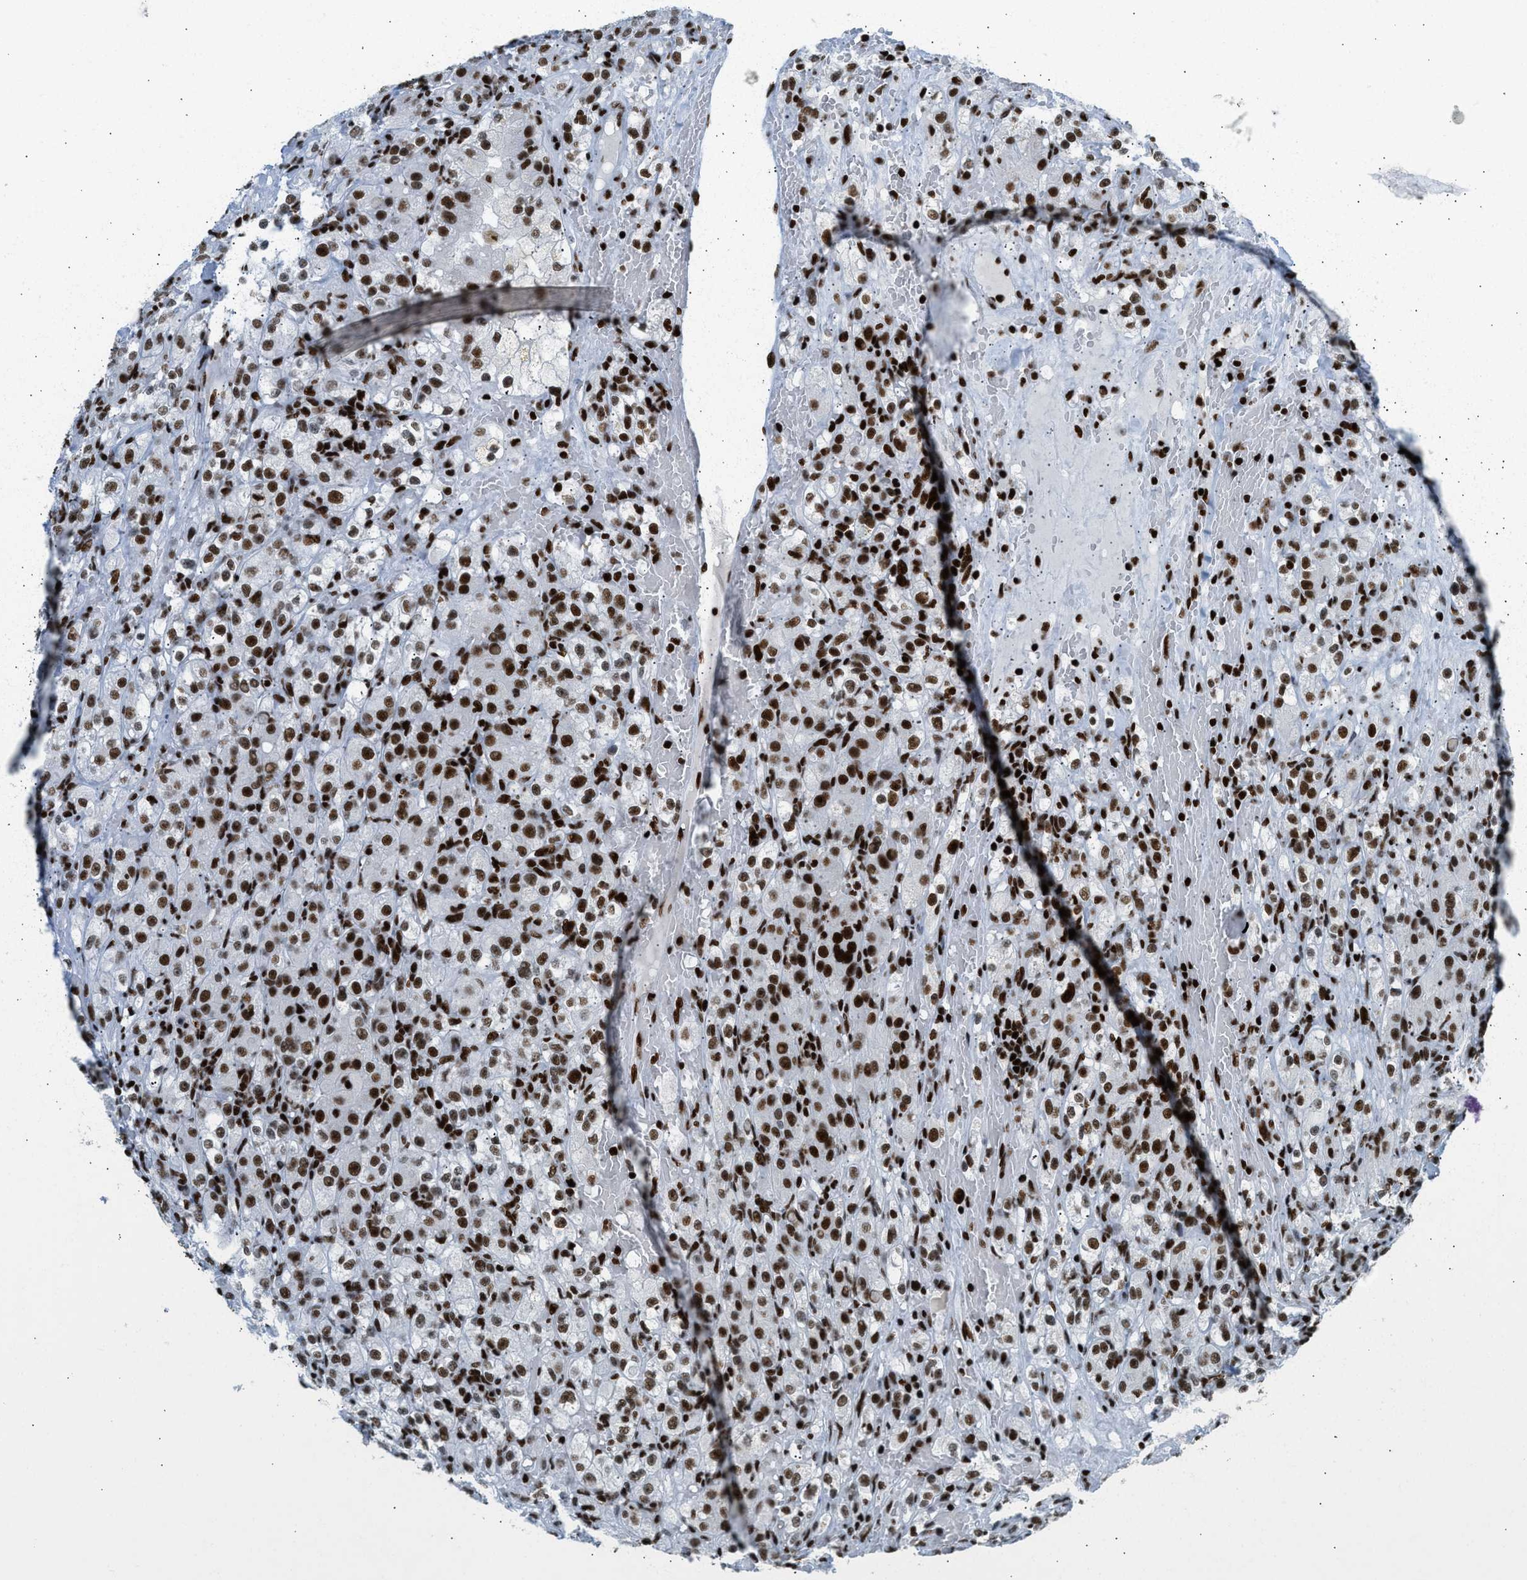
{"staining": {"intensity": "strong", "quantity": ">75%", "location": "nuclear"}, "tissue": "renal cancer", "cell_type": "Tumor cells", "image_type": "cancer", "snomed": [{"axis": "morphology", "description": "Normal tissue, NOS"}, {"axis": "morphology", "description": "Adenocarcinoma, NOS"}, {"axis": "topography", "description": "Kidney"}], "caption": "This is an image of immunohistochemistry staining of adenocarcinoma (renal), which shows strong staining in the nuclear of tumor cells.", "gene": "PIF1", "patient": {"sex": "male", "age": 61}}